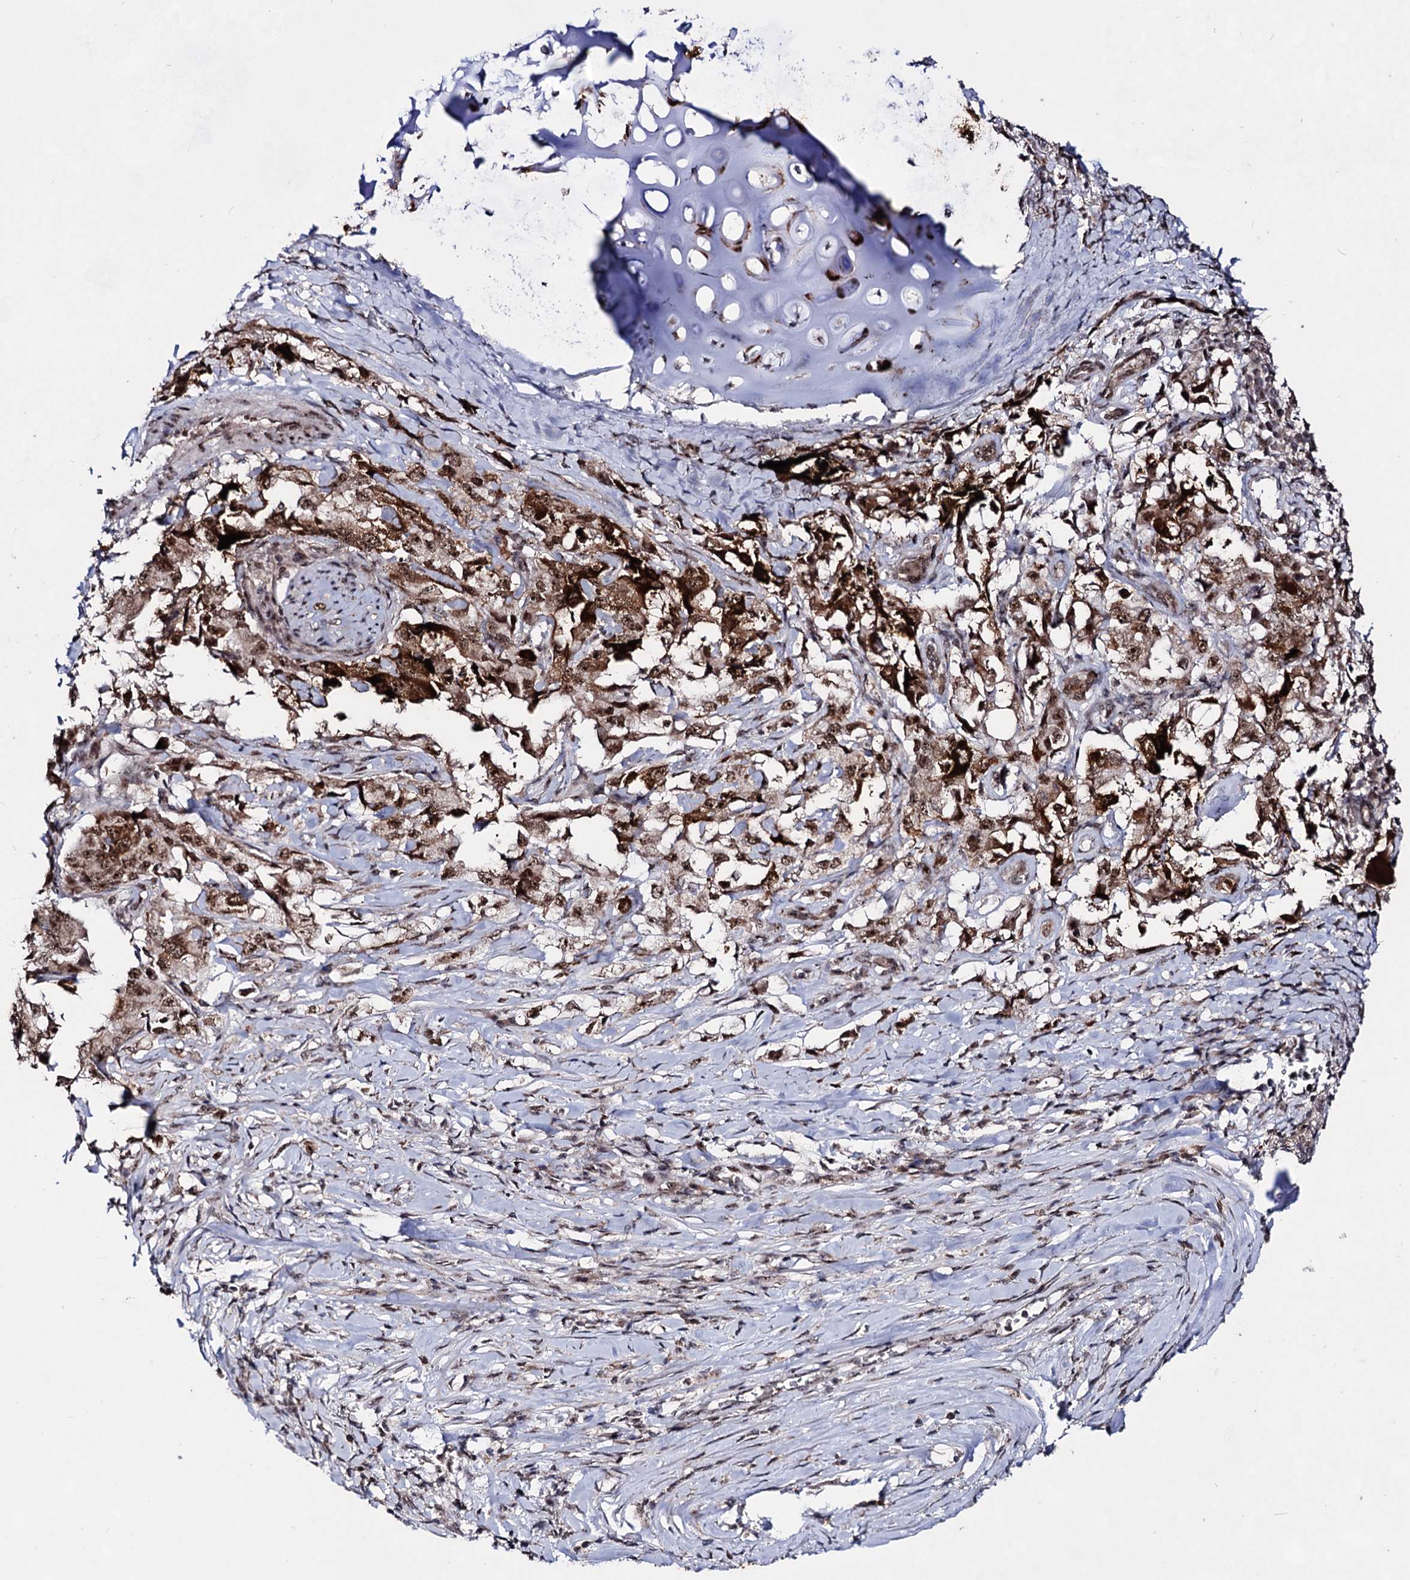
{"staining": {"intensity": "moderate", "quantity": ">75%", "location": "nuclear"}, "tissue": "lung cancer", "cell_type": "Tumor cells", "image_type": "cancer", "snomed": [{"axis": "morphology", "description": "Adenocarcinoma, NOS"}, {"axis": "topography", "description": "Lung"}], "caption": "IHC (DAB (3,3'-diaminobenzidine)) staining of lung adenocarcinoma shows moderate nuclear protein staining in about >75% of tumor cells.", "gene": "EXOSC10", "patient": {"sex": "female", "age": 51}}